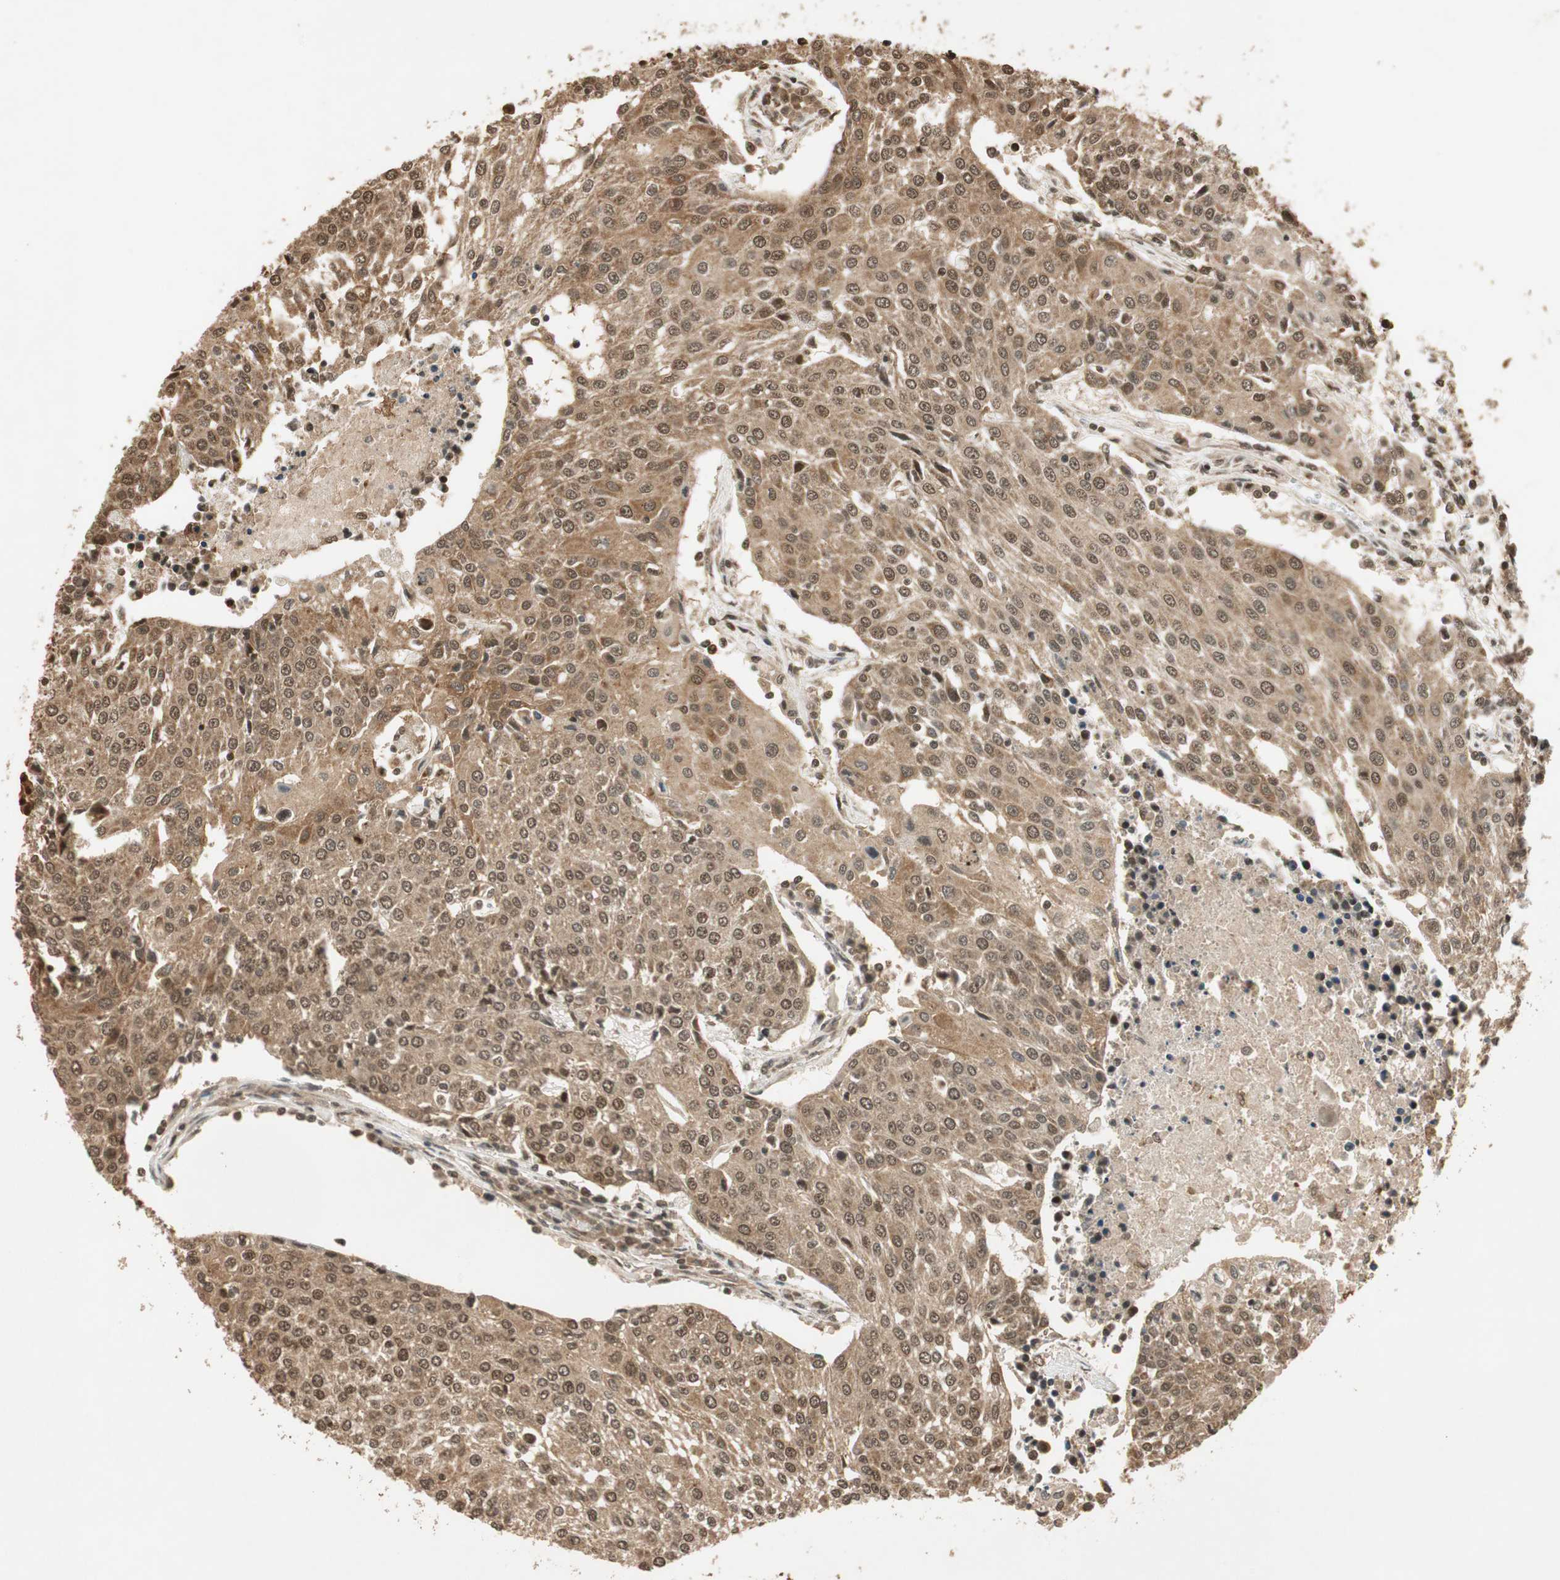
{"staining": {"intensity": "moderate", "quantity": ">75%", "location": "cytoplasmic/membranous,nuclear"}, "tissue": "urothelial cancer", "cell_type": "Tumor cells", "image_type": "cancer", "snomed": [{"axis": "morphology", "description": "Urothelial carcinoma, High grade"}, {"axis": "topography", "description": "Urinary bladder"}], "caption": "Immunohistochemical staining of urothelial cancer reveals medium levels of moderate cytoplasmic/membranous and nuclear protein staining in approximately >75% of tumor cells.", "gene": "RPA3", "patient": {"sex": "female", "age": 85}}